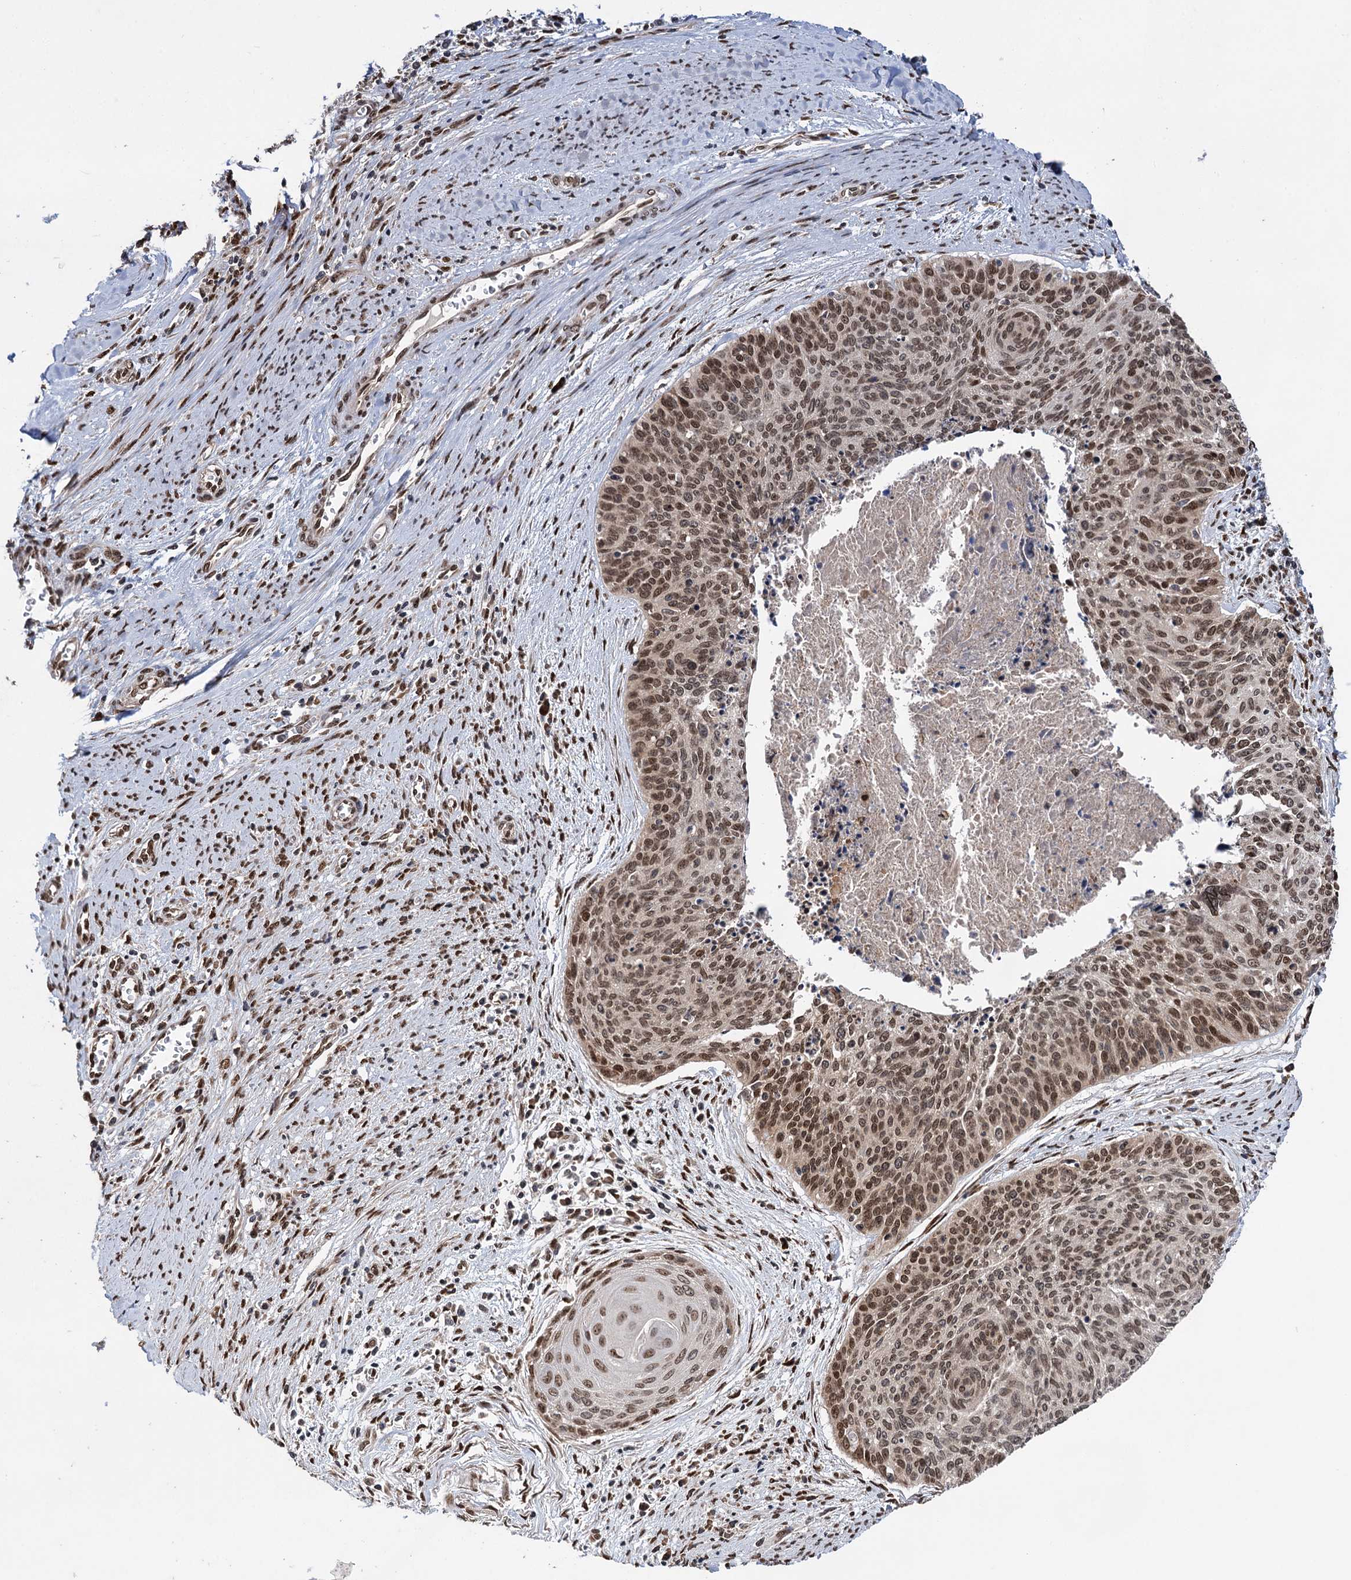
{"staining": {"intensity": "moderate", "quantity": ">75%", "location": "nuclear"}, "tissue": "cervical cancer", "cell_type": "Tumor cells", "image_type": "cancer", "snomed": [{"axis": "morphology", "description": "Squamous cell carcinoma, NOS"}, {"axis": "topography", "description": "Cervix"}], "caption": "A micrograph of squamous cell carcinoma (cervical) stained for a protein demonstrates moderate nuclear brown staining in tumor cells.", "gene": "MESD", "patient": {"sex": "female", "age": 55}}